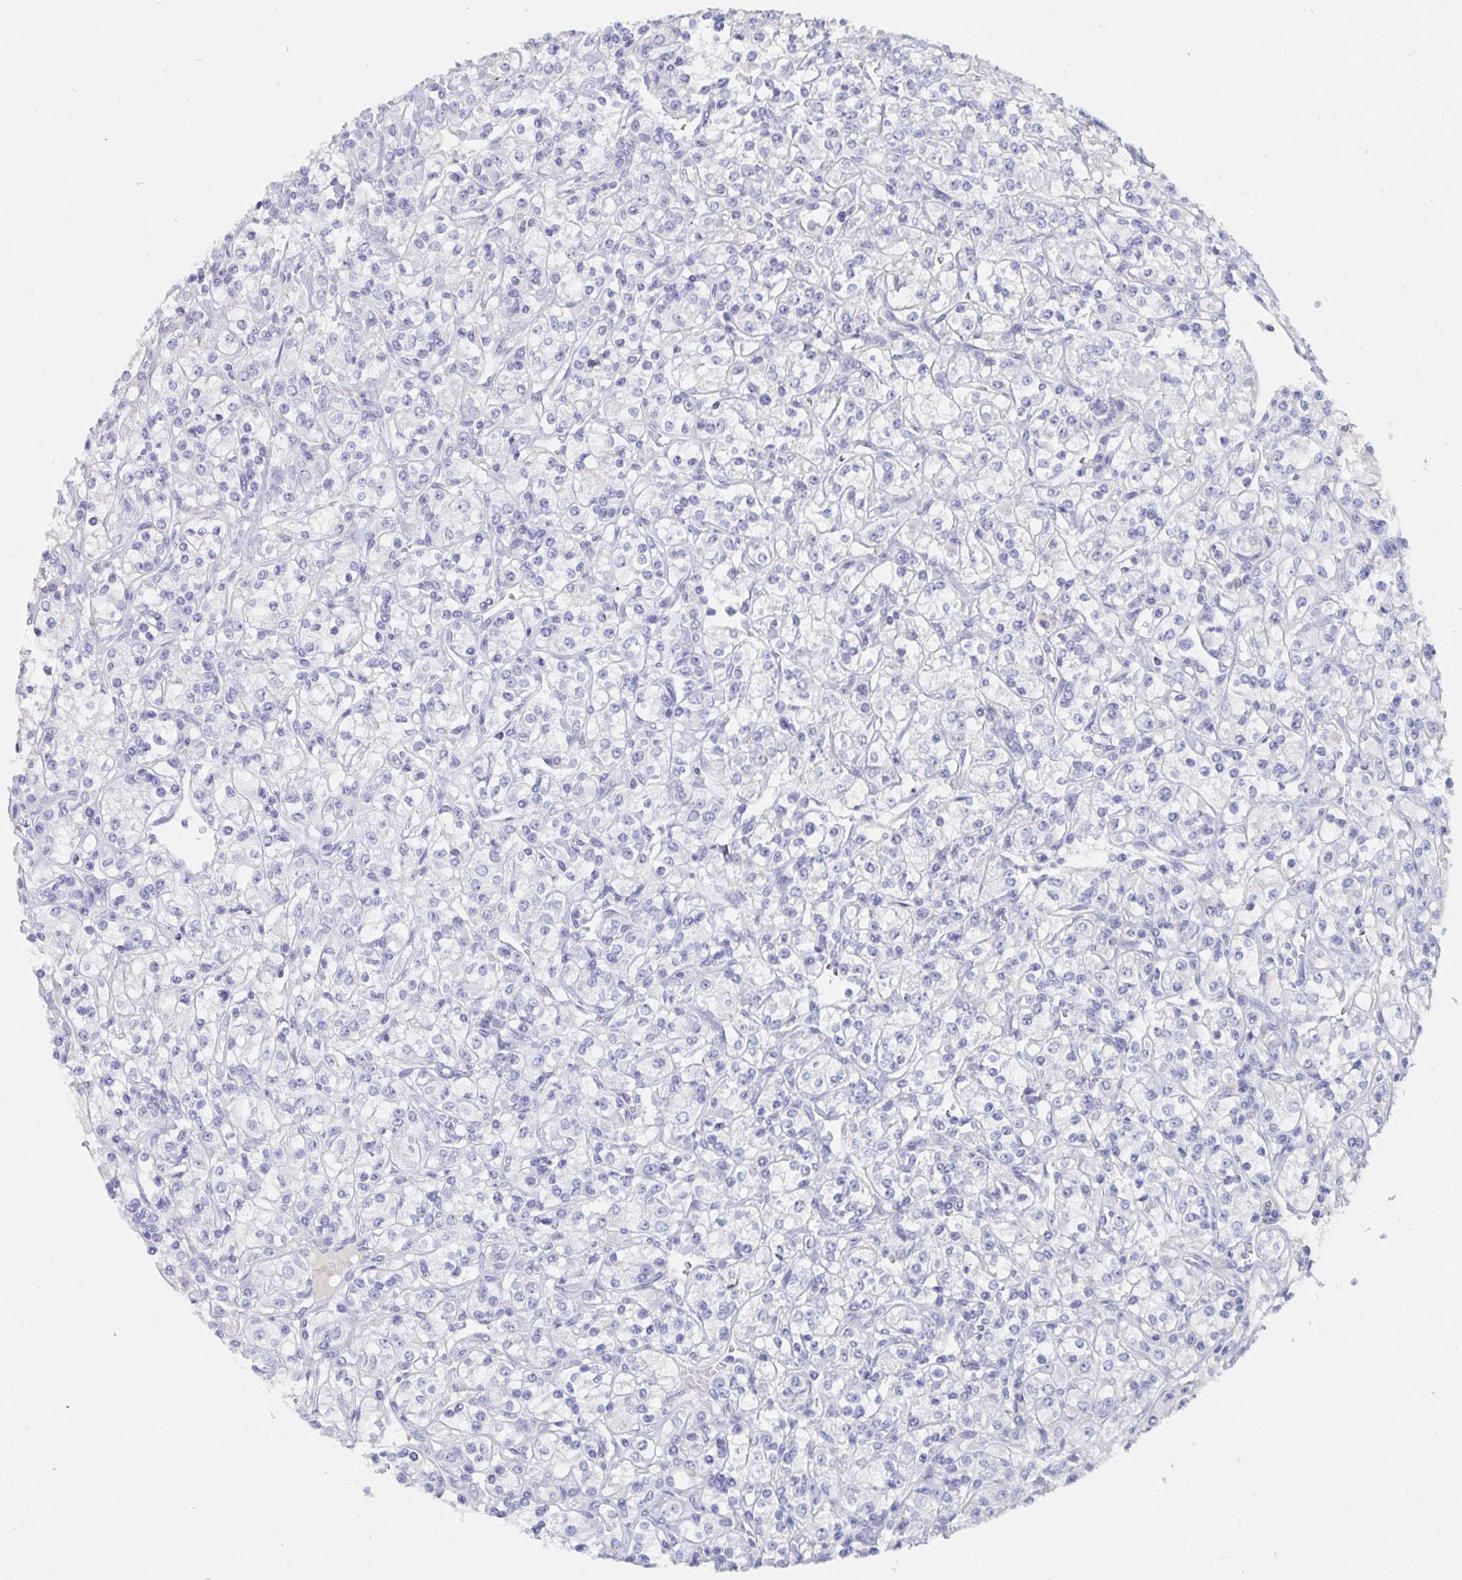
{"staining": {"intensity": "negative", "quantity": "none", "location": "none"}, "tissue": "renal cancer", "cell_type": "Tumor cells", "image_type": "cancer", "snomed": [{"axis": "morphology", "description": "Adenocarcinoma, NOS"}, {"axis": "topography", "description": "Kidney"}], "caption": "Immunohistochemical staining of human renal adenocarcinoma shows no significant staining in tumor cells.", "gene": "CFAP69", "patient": {"sex": "male", "age": 77}}